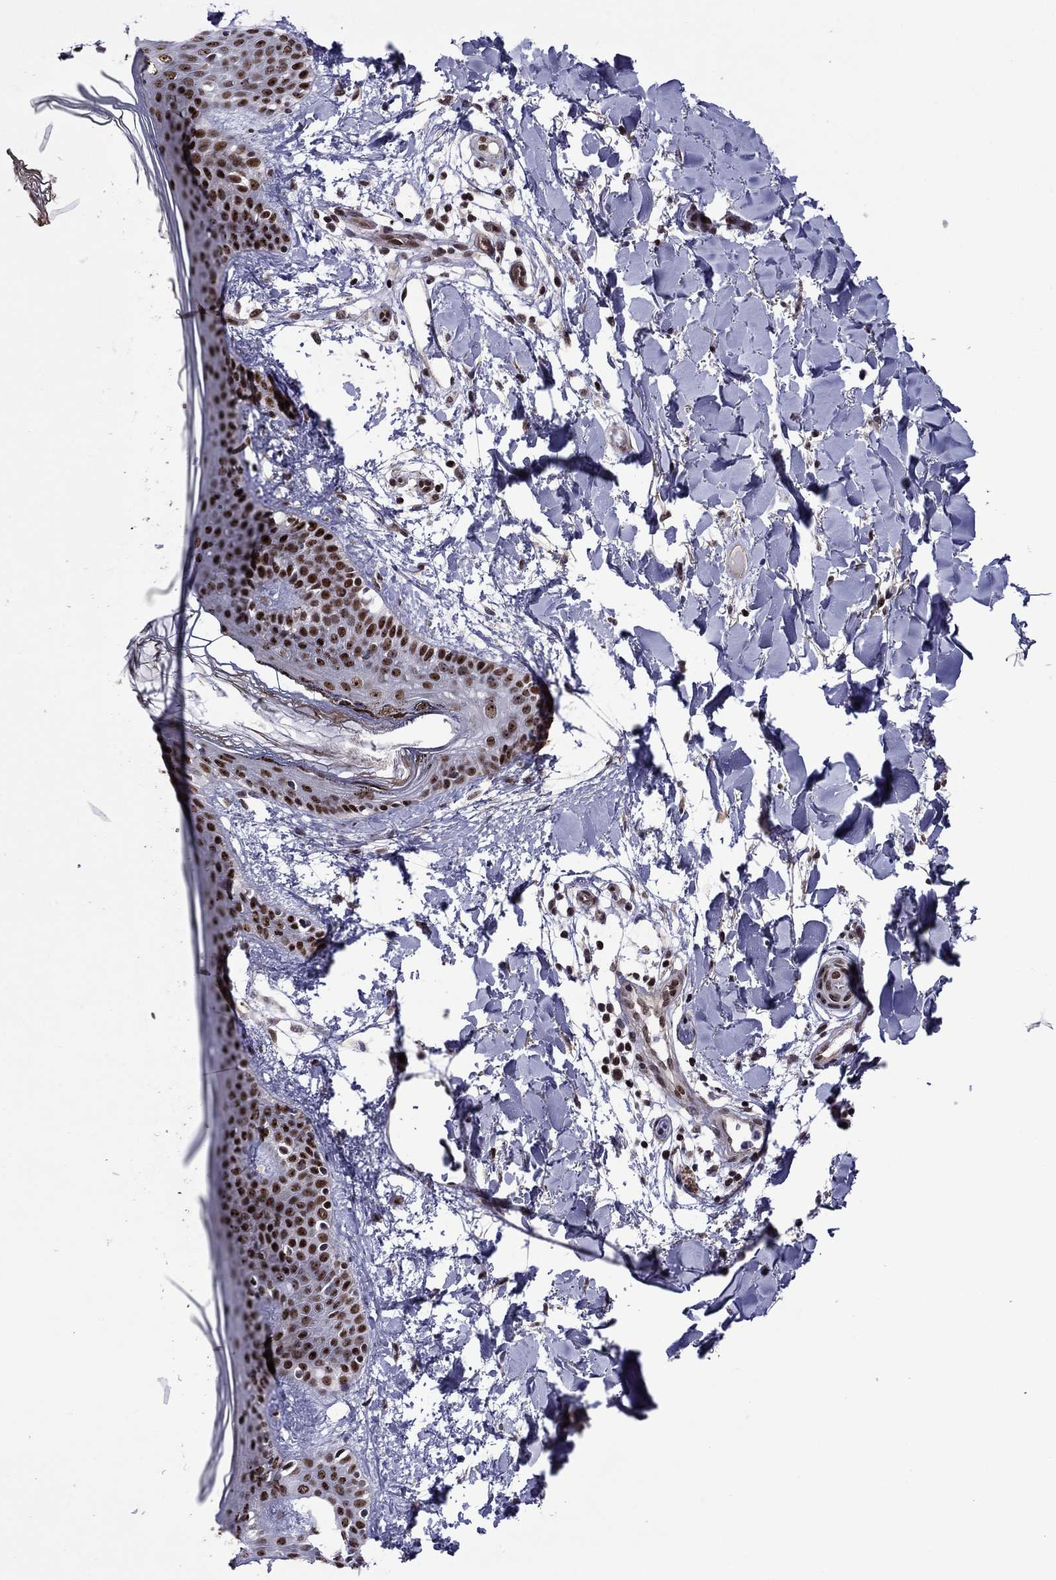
{"staining": {"intensity": "negative", "quantity": "none", "location": "none"}, "tissue": "skin", "cell_type": "Fibroblasts", "image_type": "normal", "snomed": [{"axis": "morphology", "description": "Normal tissue, NOS"}, {"axis": "topography", "description": "Skin"}], "caption": "This is an immunohistochemistry photomicrograph of unremarkable human skin. There is no expression in fibroblasts.", "gene": "SURF2", "patient": {"sex": "female", "age": 34}}